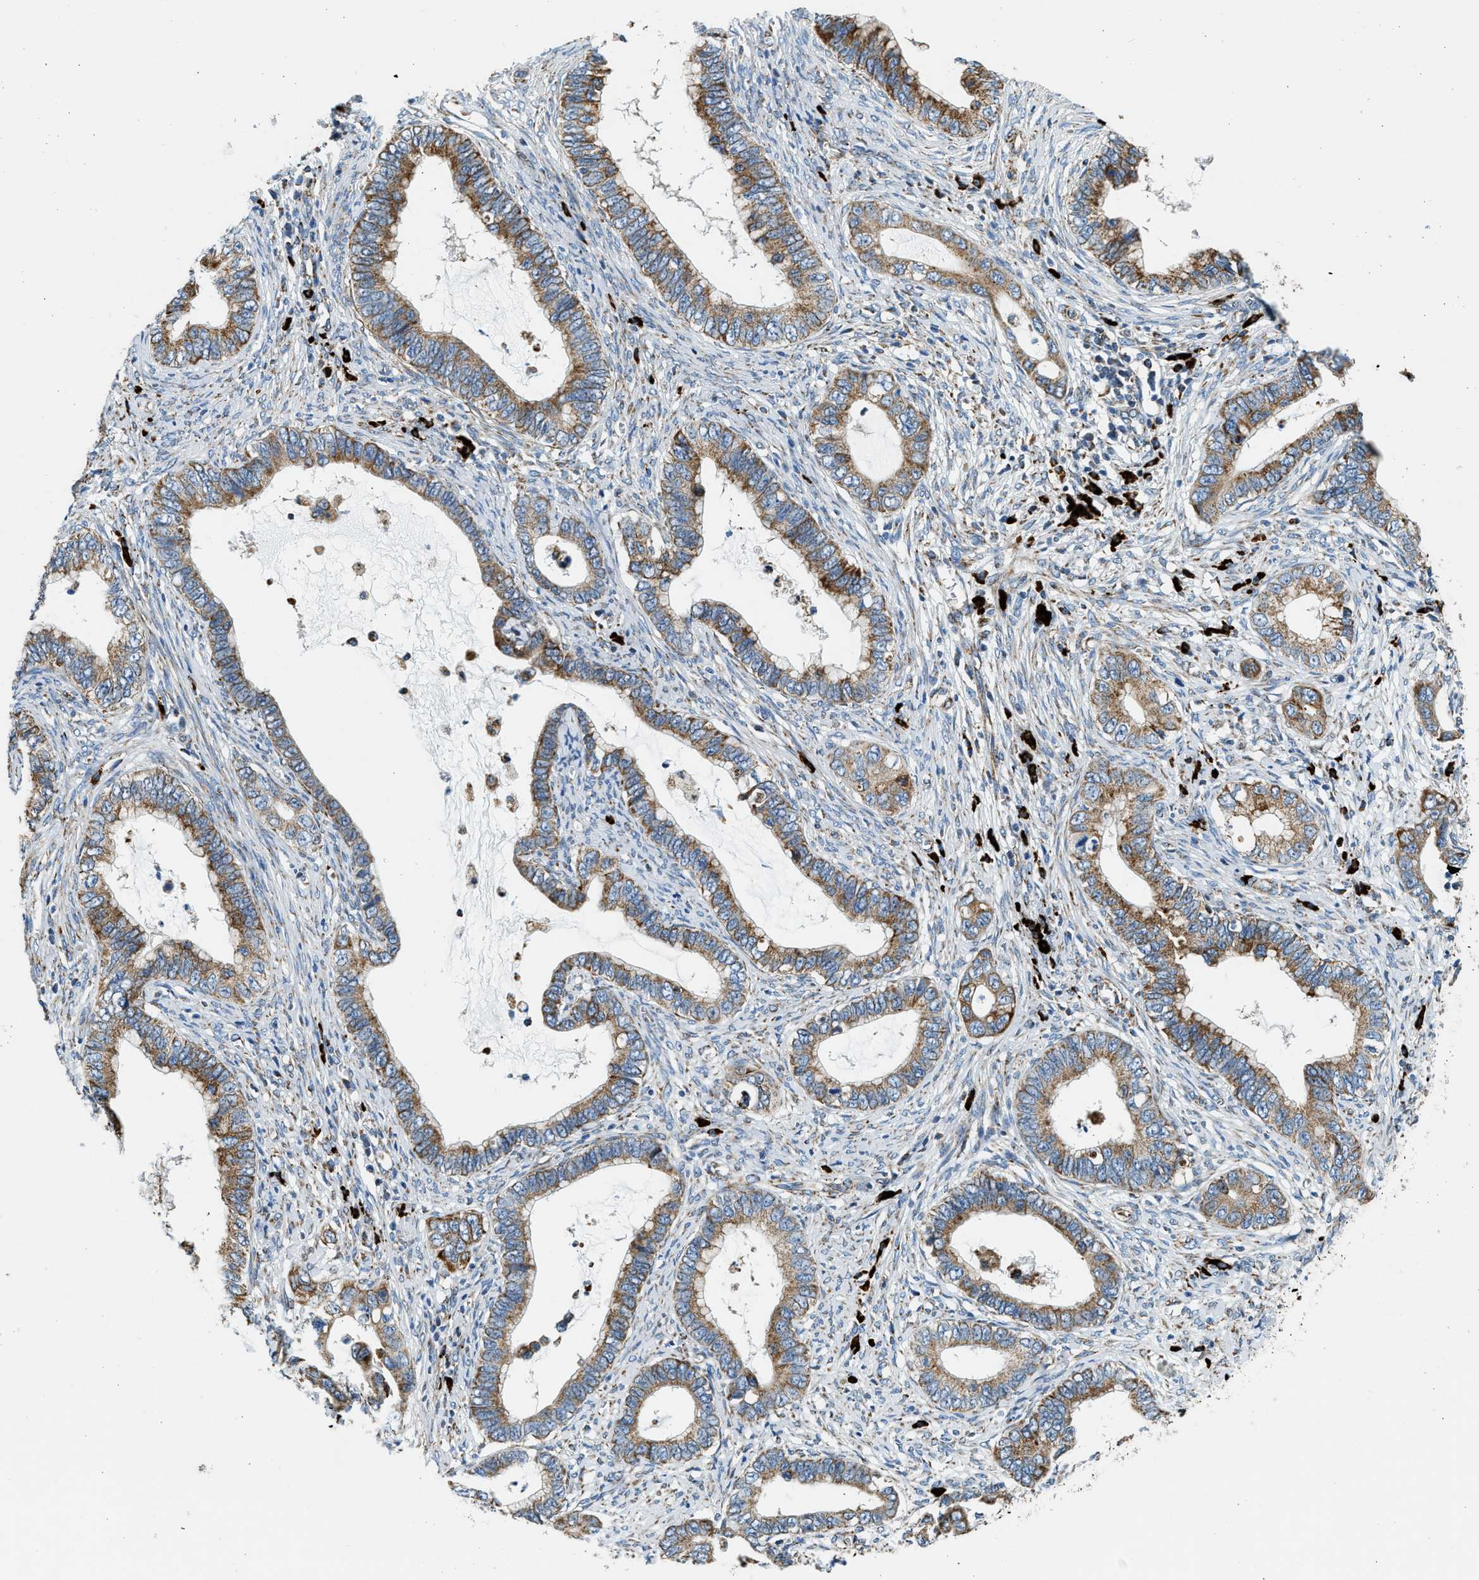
{"staining": {"intensity": "moderate", "quantity": ">75%", "location": "cytoplasmic/membranous"}, "tissue": "cervical cancer", "cell_type": "Tumor cells", "image_type": "cancer", "snomed": [{"axis": "morphology", "description": "Adenocarcinoma, NOS"}, {"axis": "topography", "description": "Cervix"}], "caption": "The image displays a brown stain indicating the presence of a protein in the cytoplasmic/membranous of tumor cells in adenocarcinoma (cervical).", "gene": "KCNMB3", "patient": {"sex": "female", "age": 44}}